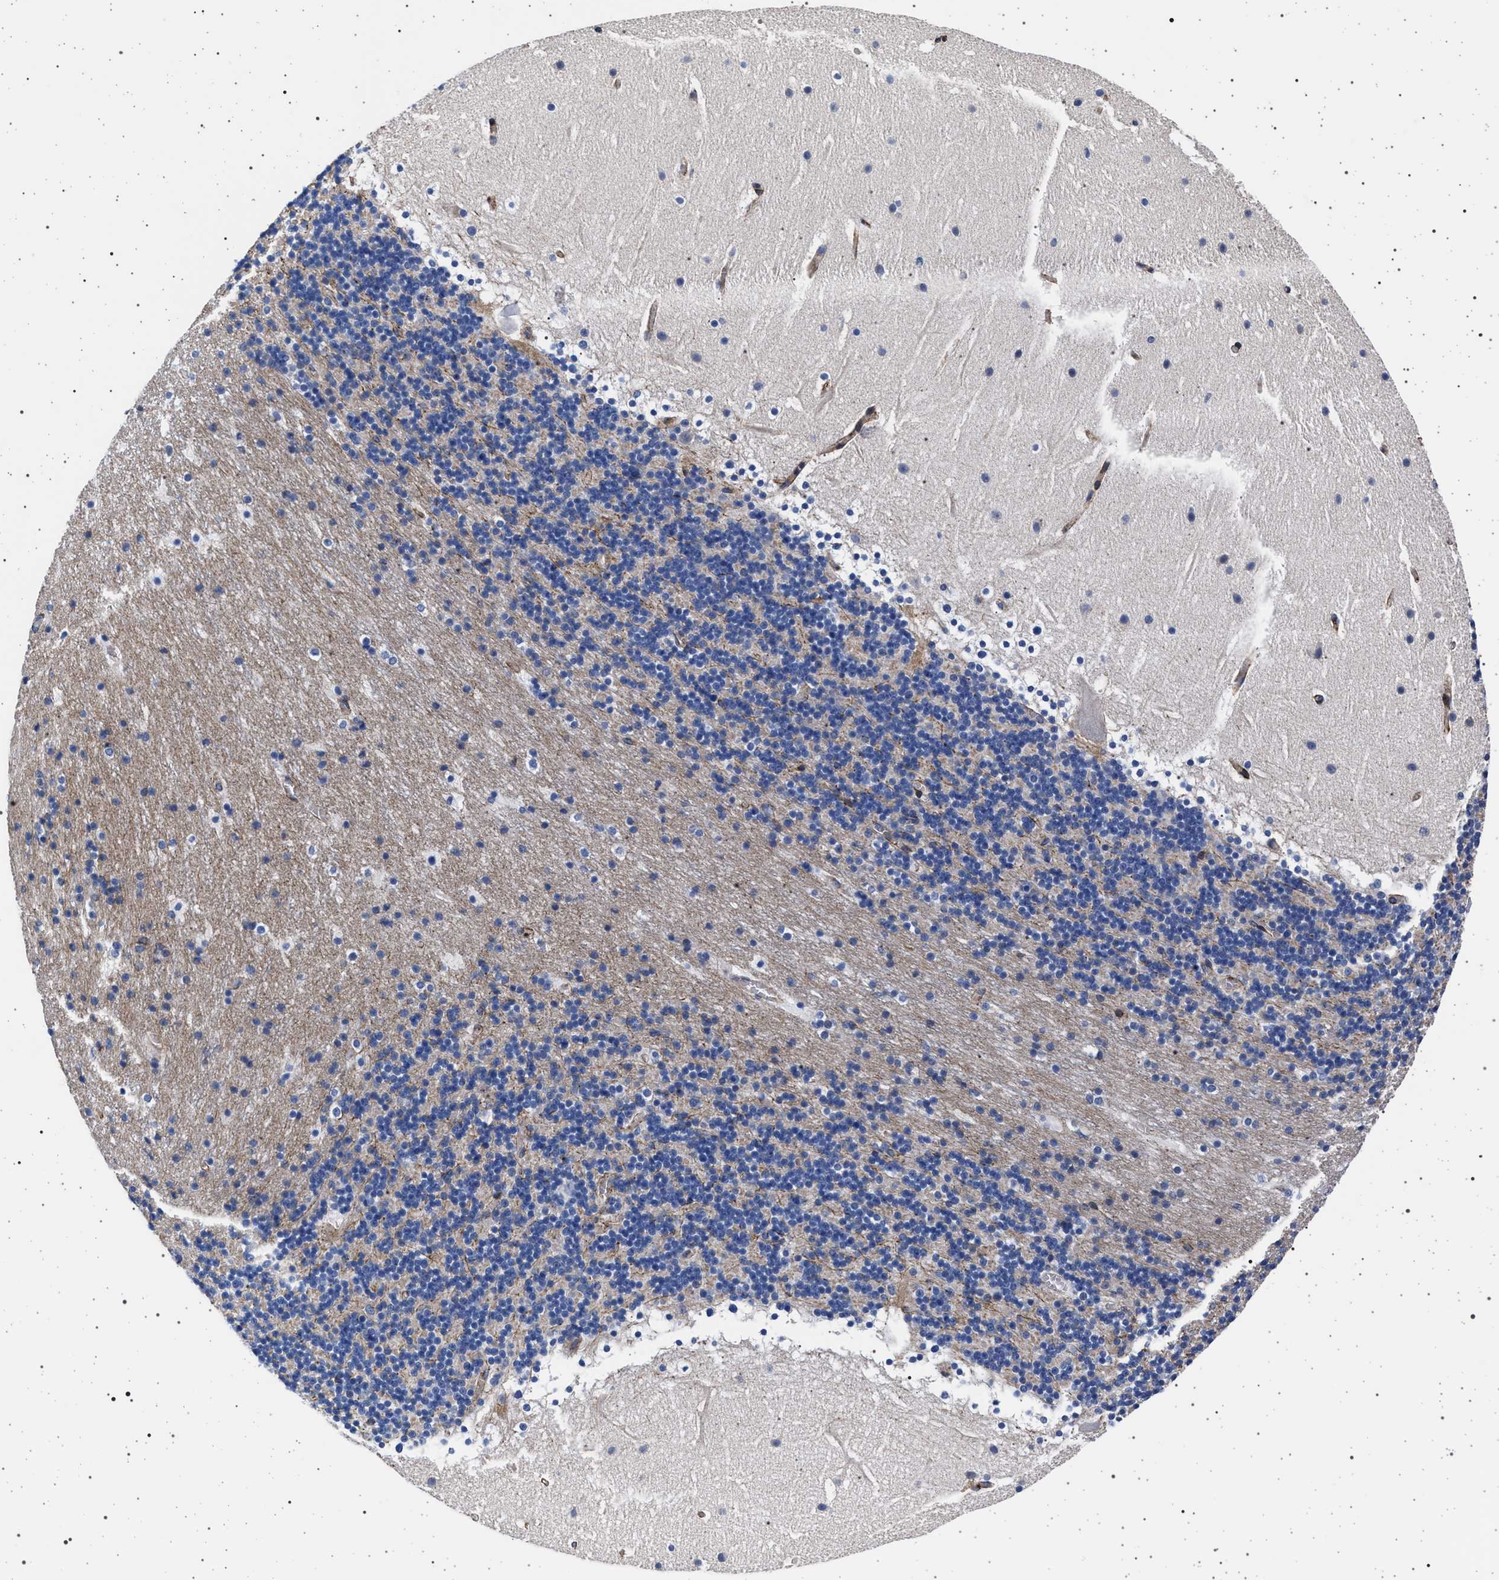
{"staining": {"intensity": "negative", "quantity": "none", "location": "none"}, "tissue": "cerebellum", "cell_type": "Cells in granular layer", "image_type": "normal", "snomed": [{"axis": "morphology", "description": "Normal tissue, NOS"}, {"axis": "topography", "description": "Cerebellum"}], "caption": "A photomicrograph of cerebellum stained for a protein exhibits no brown staining in cells in granular layer.", "gene": "SLC9A1", "patient": {"sex": "male", "age": 45}}